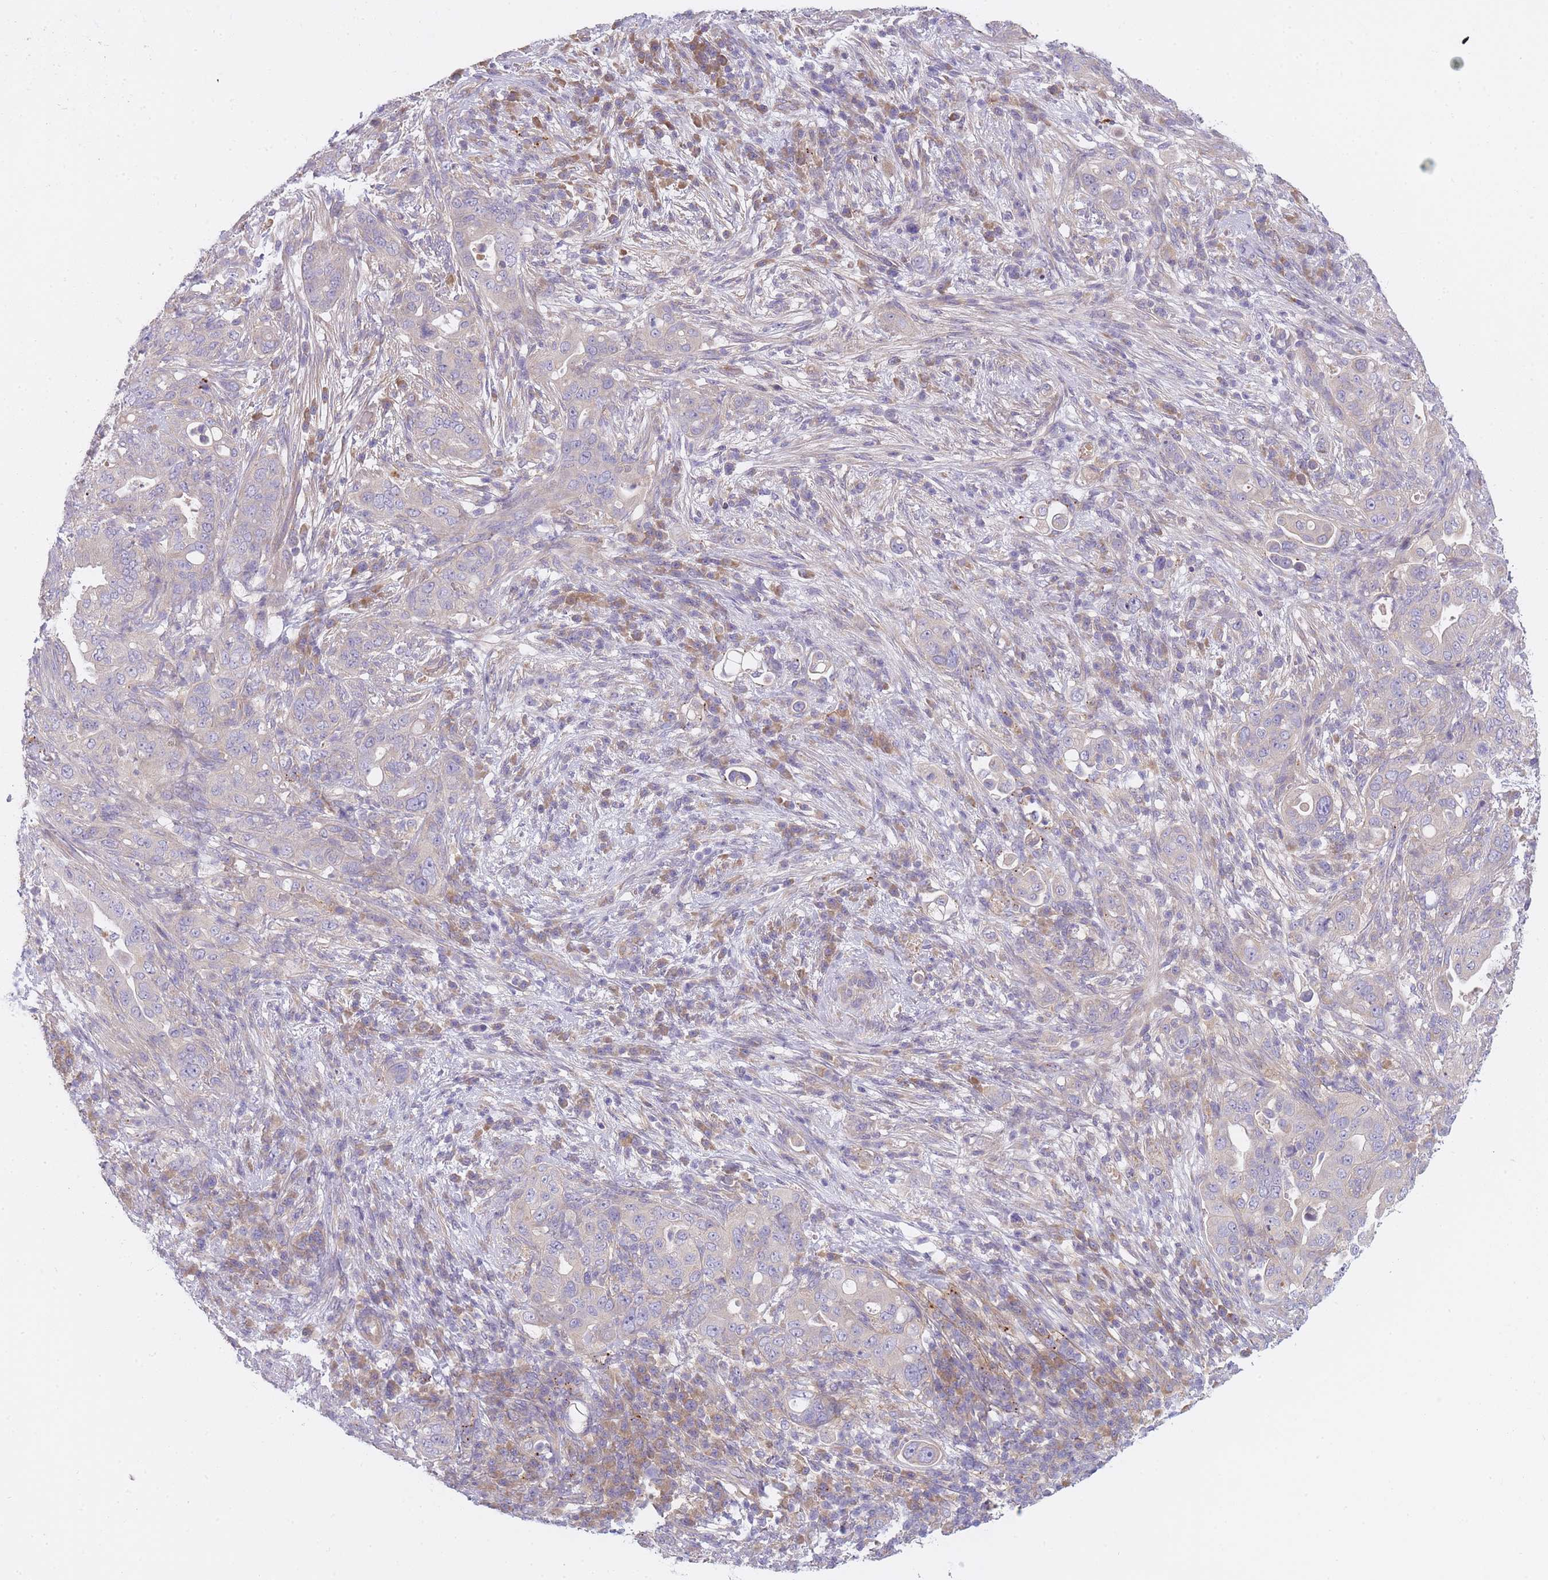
{"staining": {"intensity": "negative", "quantity": "none", "location": "none"}, "tissue": "pancreatic cancer", "cell_type": "Tumor cells", "image_type": "cancer", "snomed": [{"axis": "morphology", "description": "Adenocarcinoma, NOS"}, {"axis": "topography", "description": "Pancreas"}], "caption": "A high-resolution photomicrograph shows immunohistochemistry (IHC) staining of pancreatic cancer (adenocarcinoma), which reveals no significant expression in tumor cells.", "gene": "AP3M2", "patient": {"sex": "female", "age": 63}}